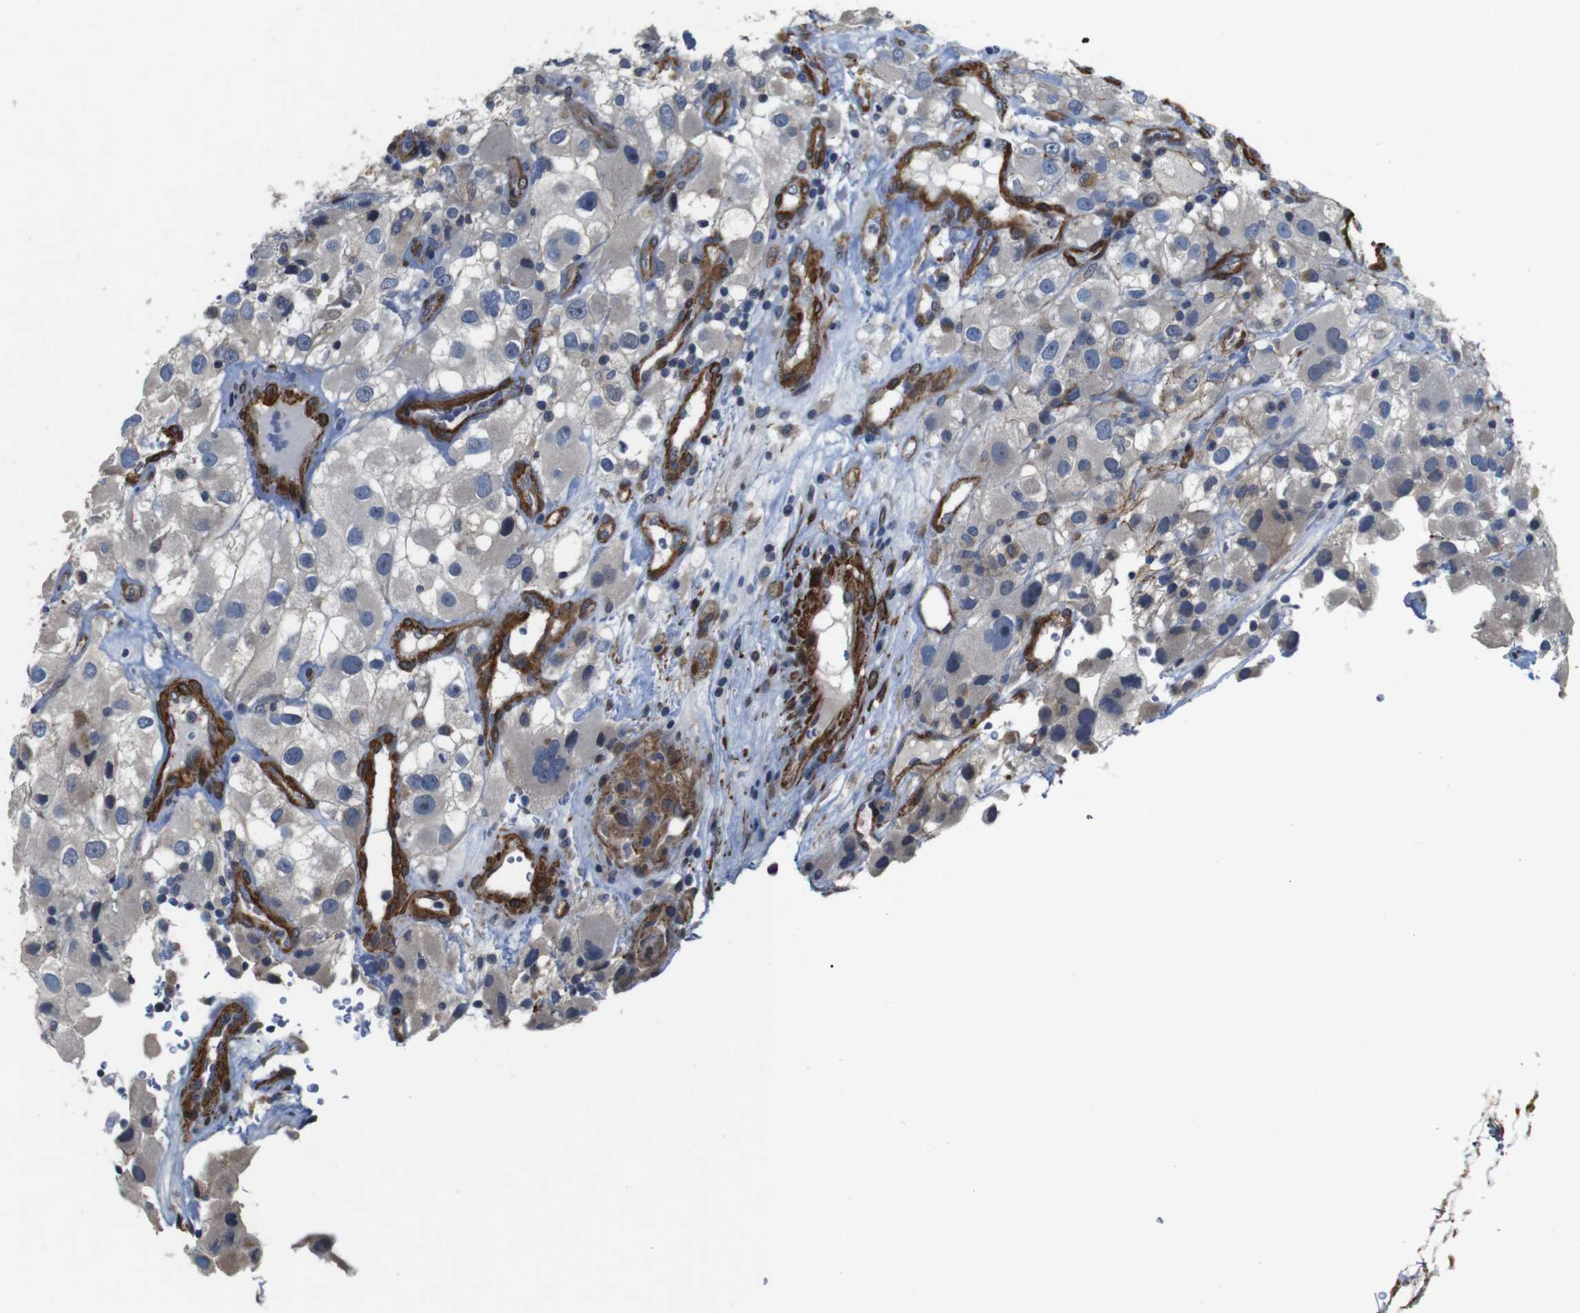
{"staining": {"intensity": "negative", "quantity": "none", "location": "none"}, "tissue": "renal cancer", "cell_type": "Tumor cells", "image_type": "cancer", "snomed": [{"axis": "morphology", "description": "Adenocarcinoma, NOS"}, {"axis": "topography", "description": "Kidney"}], "caption": "There is no significant expression in tumor cells of adenocarcinoma (renal). (DAB immunohistochemistry (IHC) with hematoxylin counter stain).", "gene": "GGT7", "patient": {"sex": "female", "age": 52}}